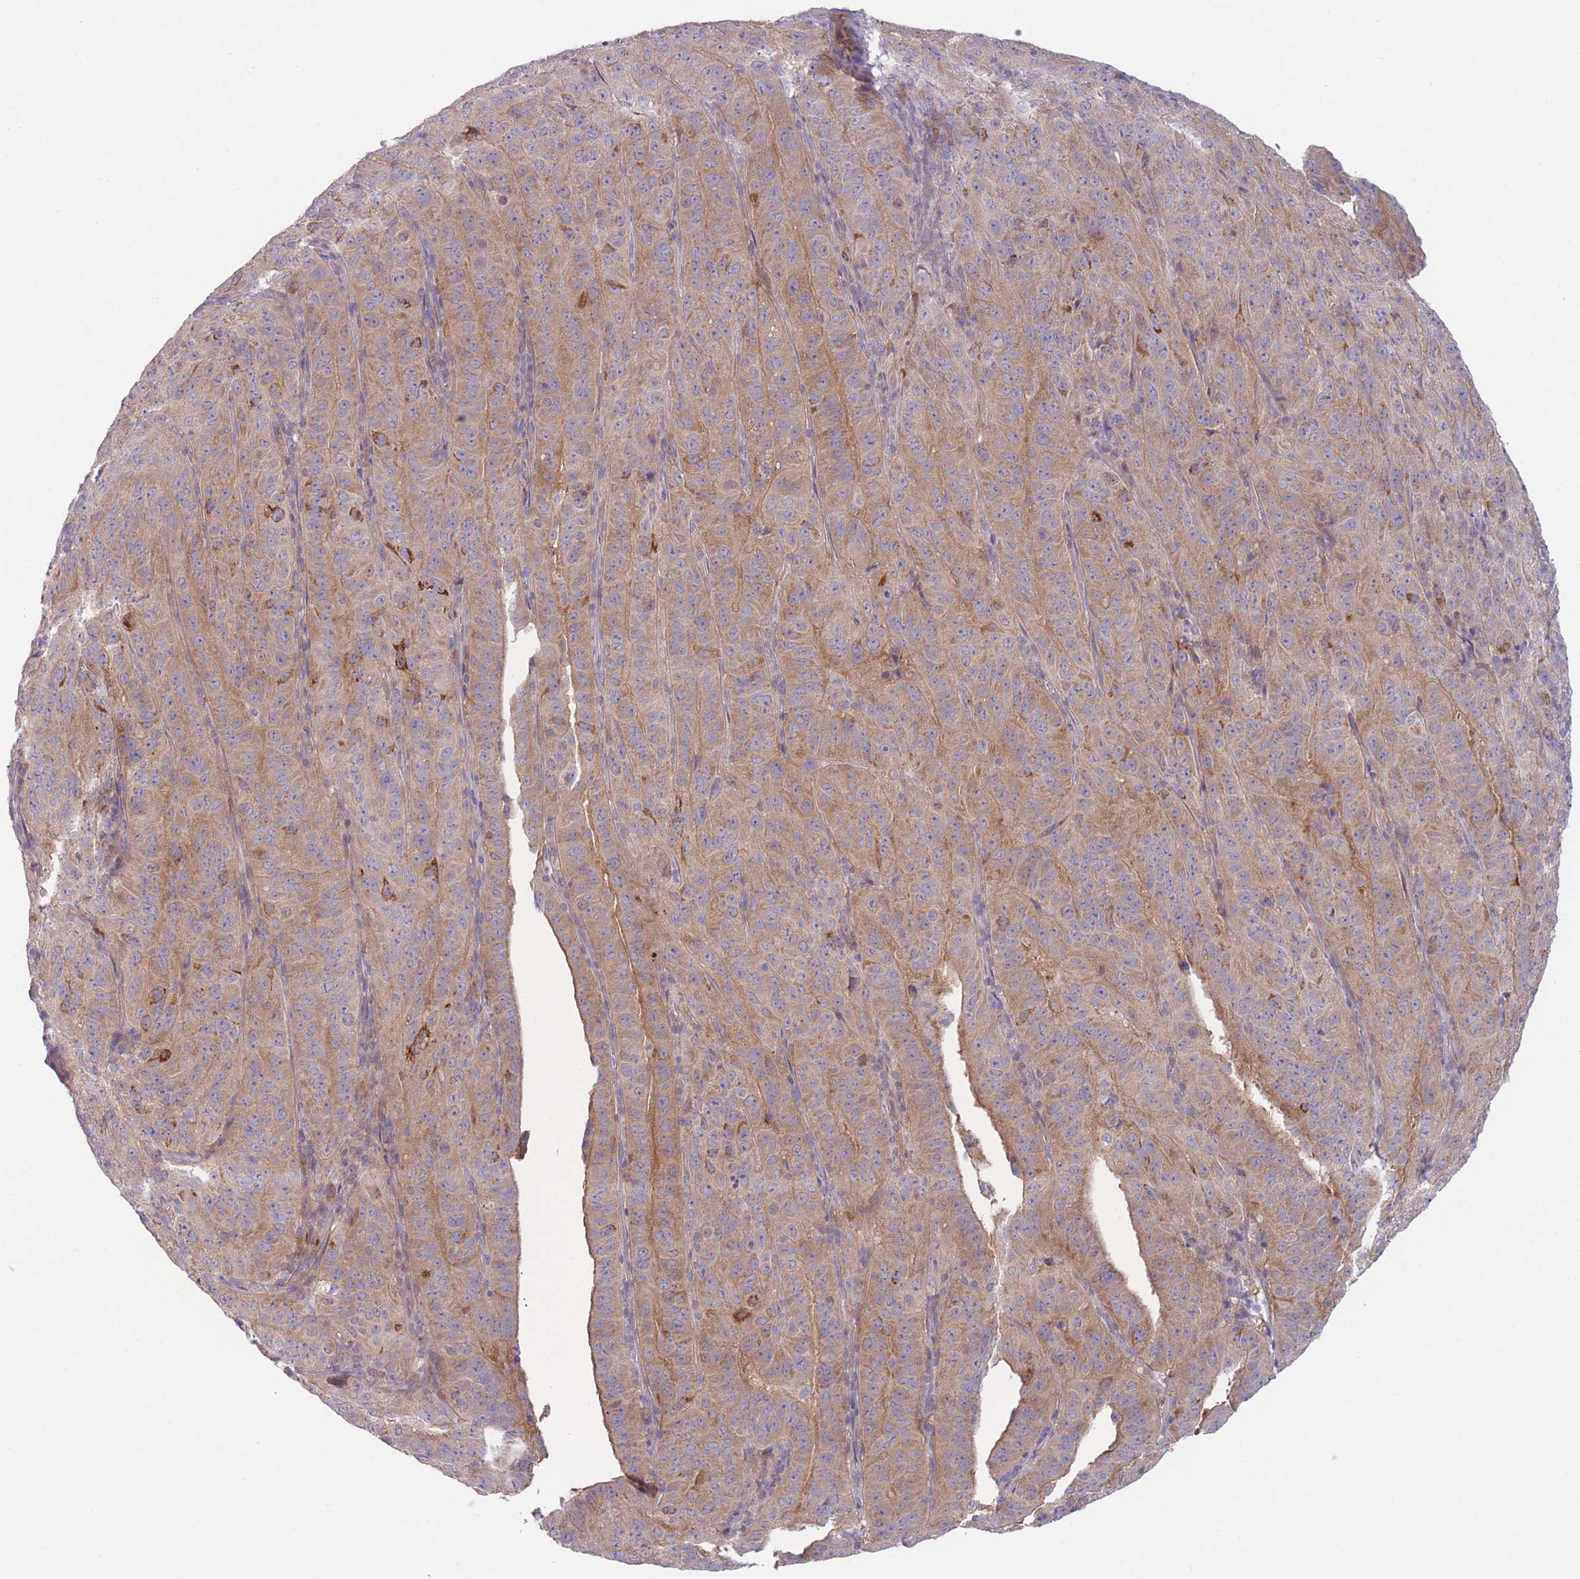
{"staining": {"intensity": "moderate", "quantity": "25%-75%", "location": "cytoplasmic/membranous"}, "tissue": "pancreatic cancer", "cell_type": "Tumor cells", "image_type": "cancer", "snomed": [{"axis": "morphology", "description": "Adenocarcinoma, NOS"}, {"axis": "topography", "description": "Pancreas"}], "caption": "A photomicrograph of pancreatic adenocarcinoma stained for a protein displays moderate cytoplasmic/membranous brown staining in tumor cells.", "gene": "PDE4A", "patient": {"sex": "male", "age": 63}}